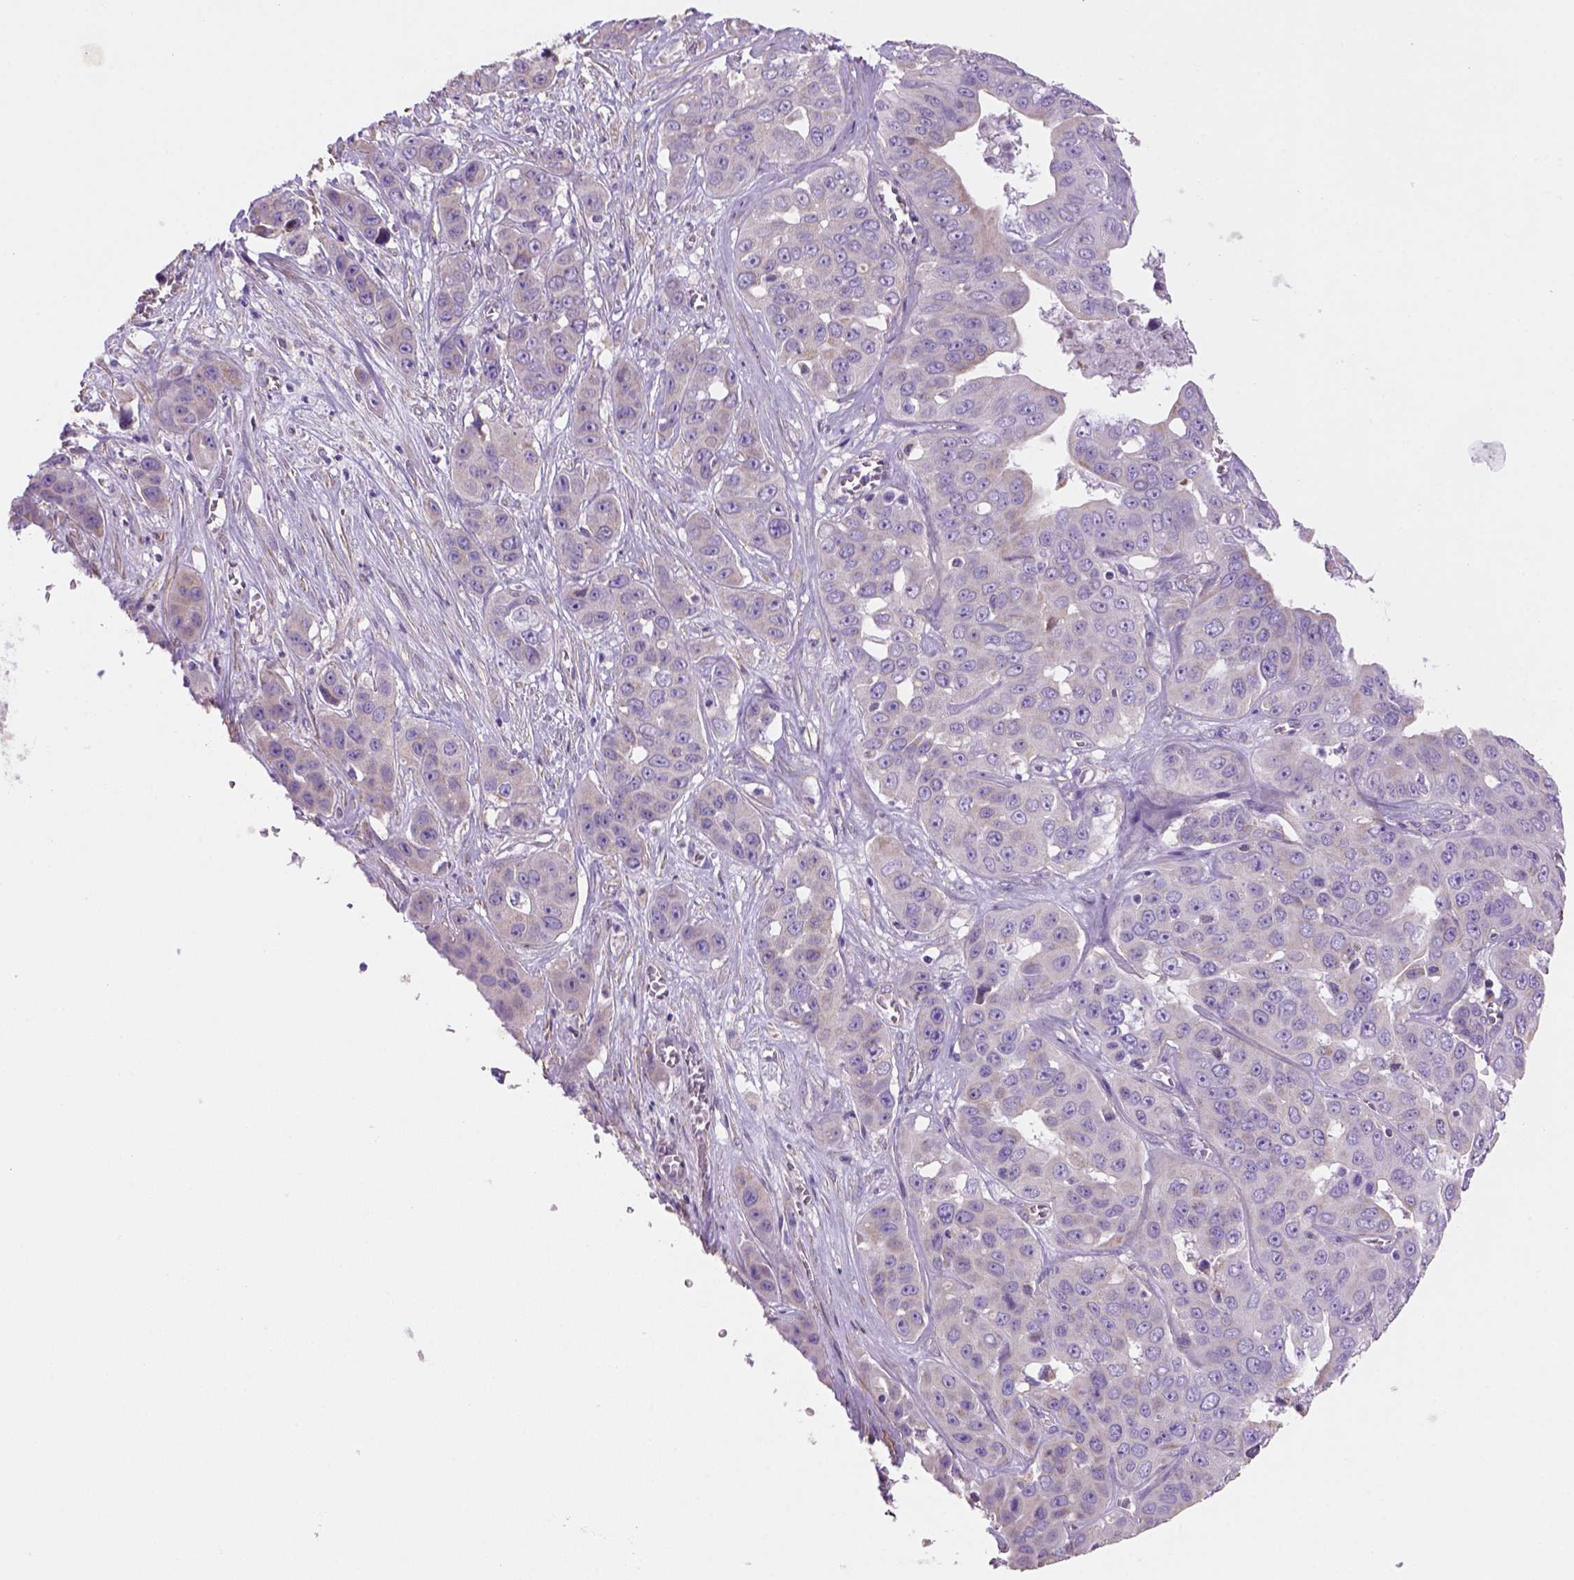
{"staining": {"intensity": "negative", "quantity": "none", "location": "none"}, "tissue": "liver cancer", "cell_type": "Tumor cells", "image_type": "cancer", "snomed": [{"axis": "morphology", "description": "Cholangiocarcinoma"}, {"axis": "topography", "description": "Liver"}], "caption": "Photomicrograph shows no significant protein staining in tumor cells of liver cancer (cholangiocarcinoma).", "gene": "HTRA1", "patient": {"sex": "female", "age": 52}}